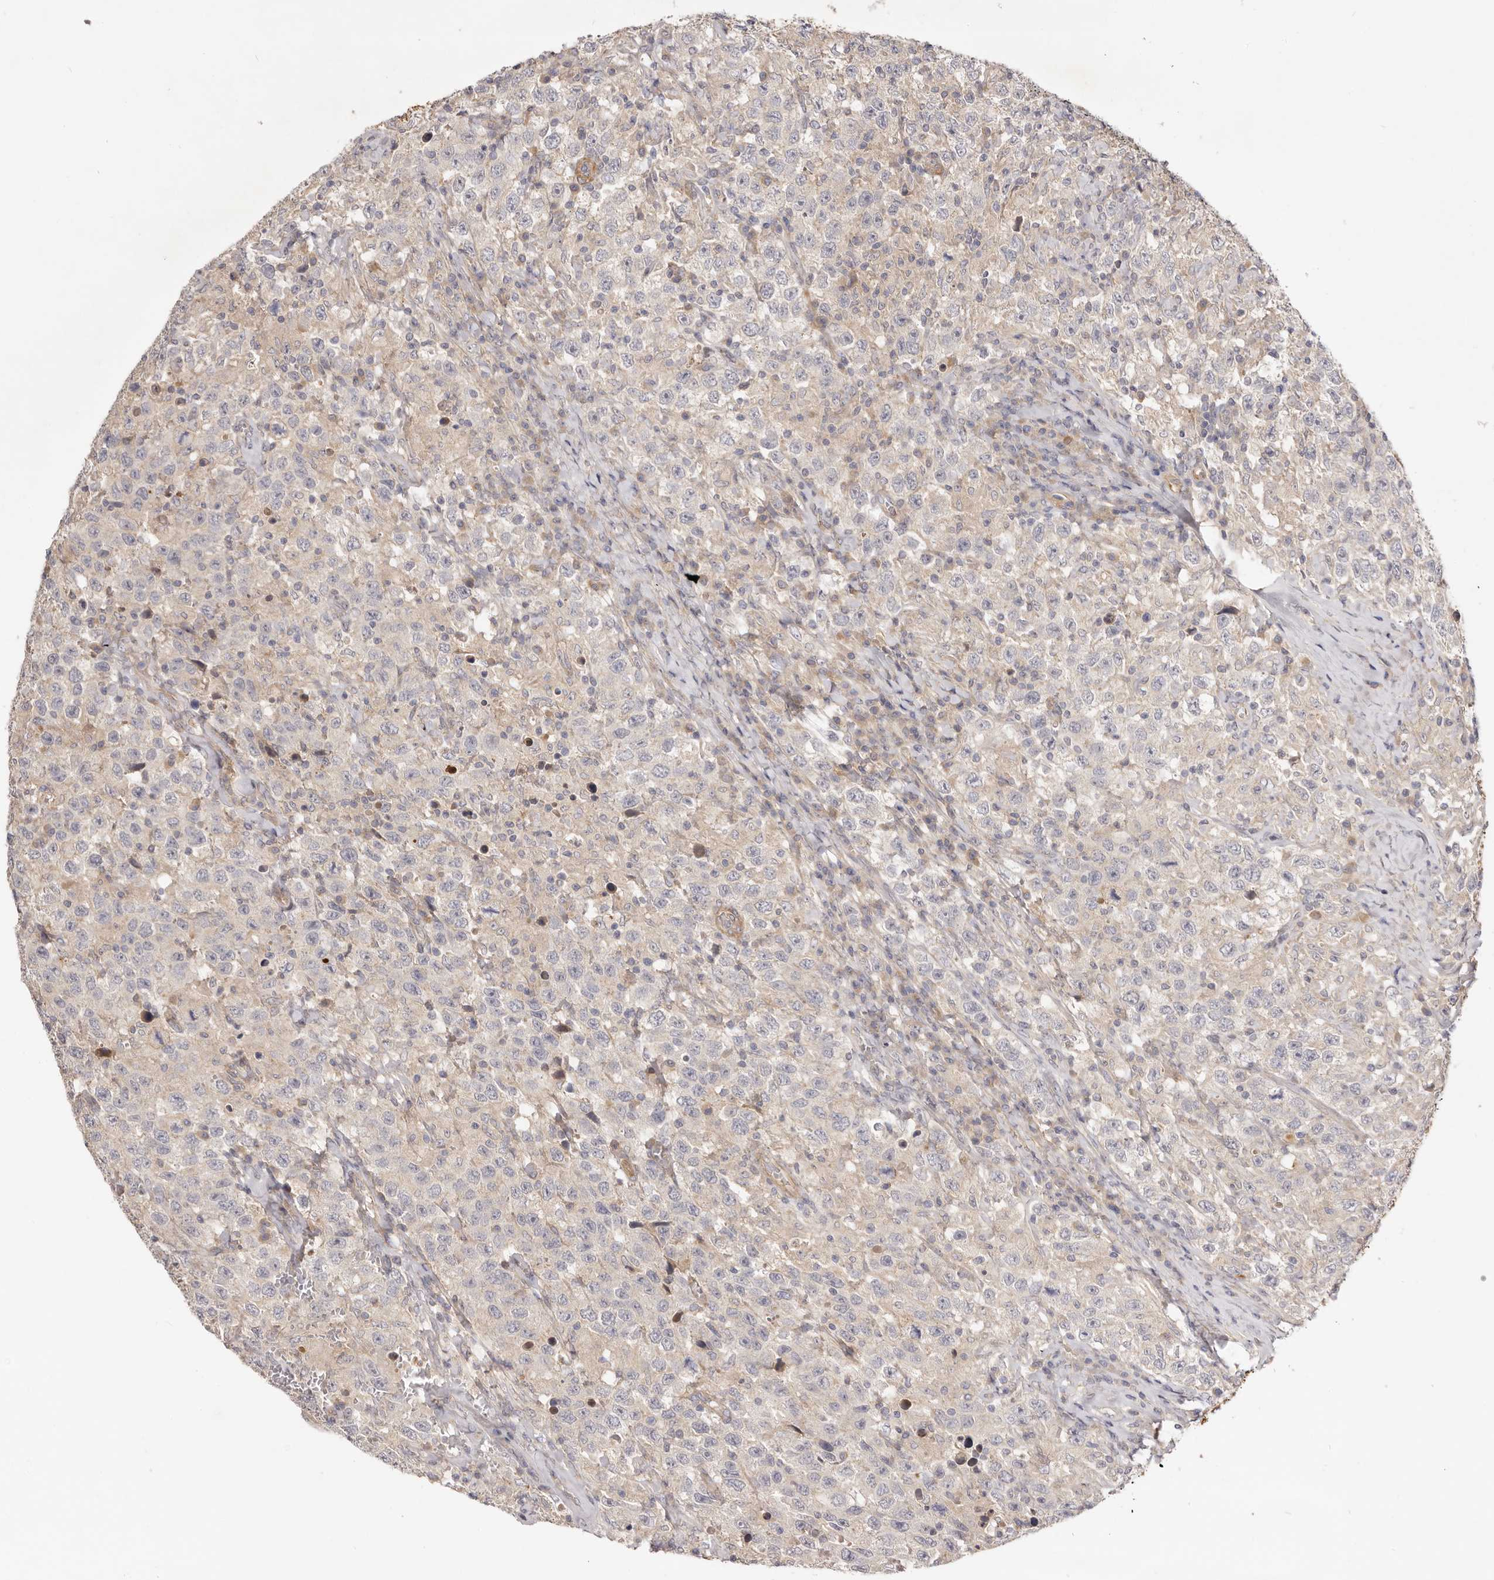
{"staining": {"intensity": "negative", "quantity": "none", "location": "none"}, "tissue": "testis cancer", "cell_type": "Tumor cells", "image_type": "cancer", "snomed": [{"axis": "morphology", "description": "Seminoma, NOS"}, {"axis": "topography", "description": "Testis"}], "caption": "The micrograph reveals no staining of tumor cells in seminoma (testis).", "gene": "ADAMTS9", "patient": {"sex": "male", "age": 41}}